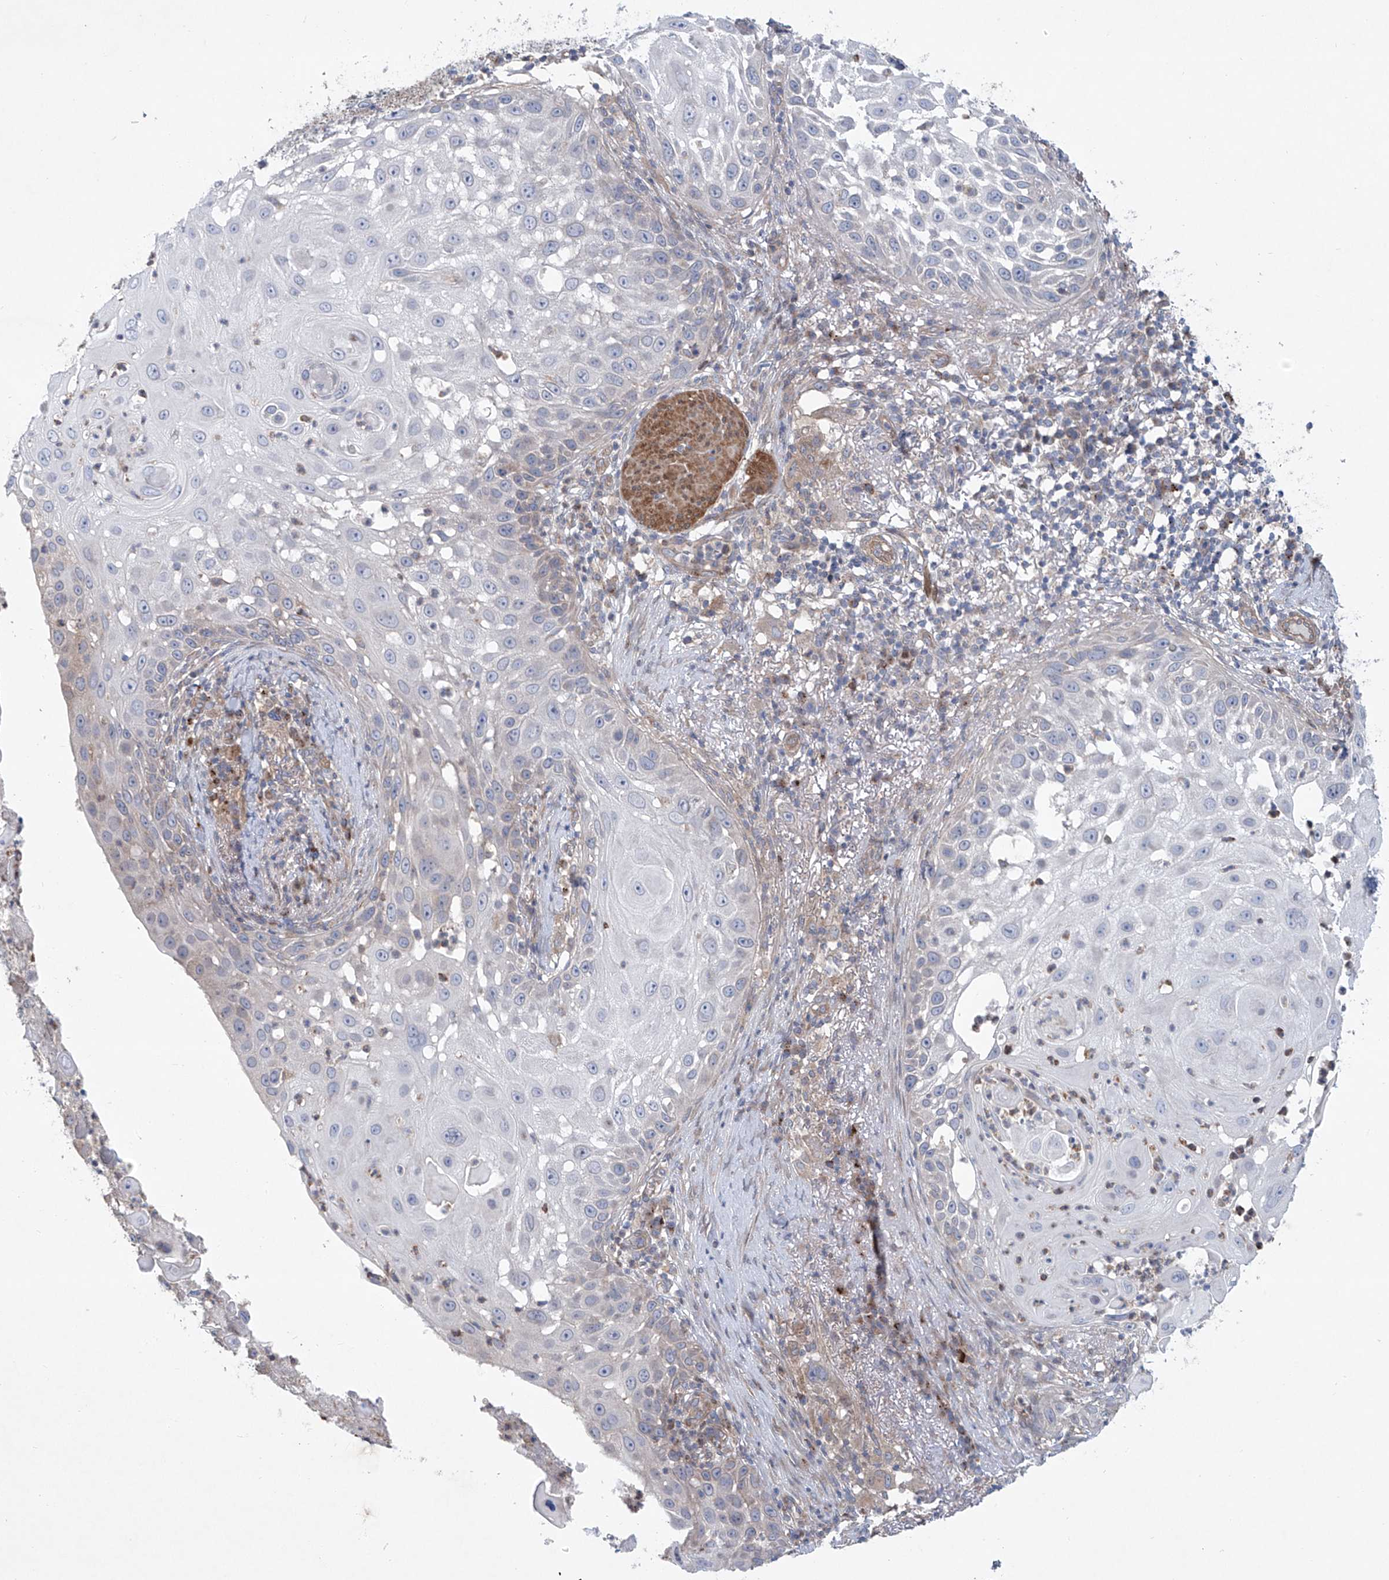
{"staining": {"intensity": "negative", "quantity": "none", "location": "none"}, "tissue": "skin cancer", "cell_type": "Tumor cells", "image_type": "cancer", "snomed": [{"axis": "morphology", "description": "Squamous cell carcinoma, NOS"}, {"axis": "topography", "description": "Skin"}], "caption": "A histopathology image of skin squamous cell carcinoma stained for a protein exhibits no brown staining in tumor cells. (DAB (3,3'-diaminobenzidine) immunohistochemistry visualized using brightfield microscopy, high magnification).", "gene": "KLC4", "patient": {"sex": "female", "age": 44}}